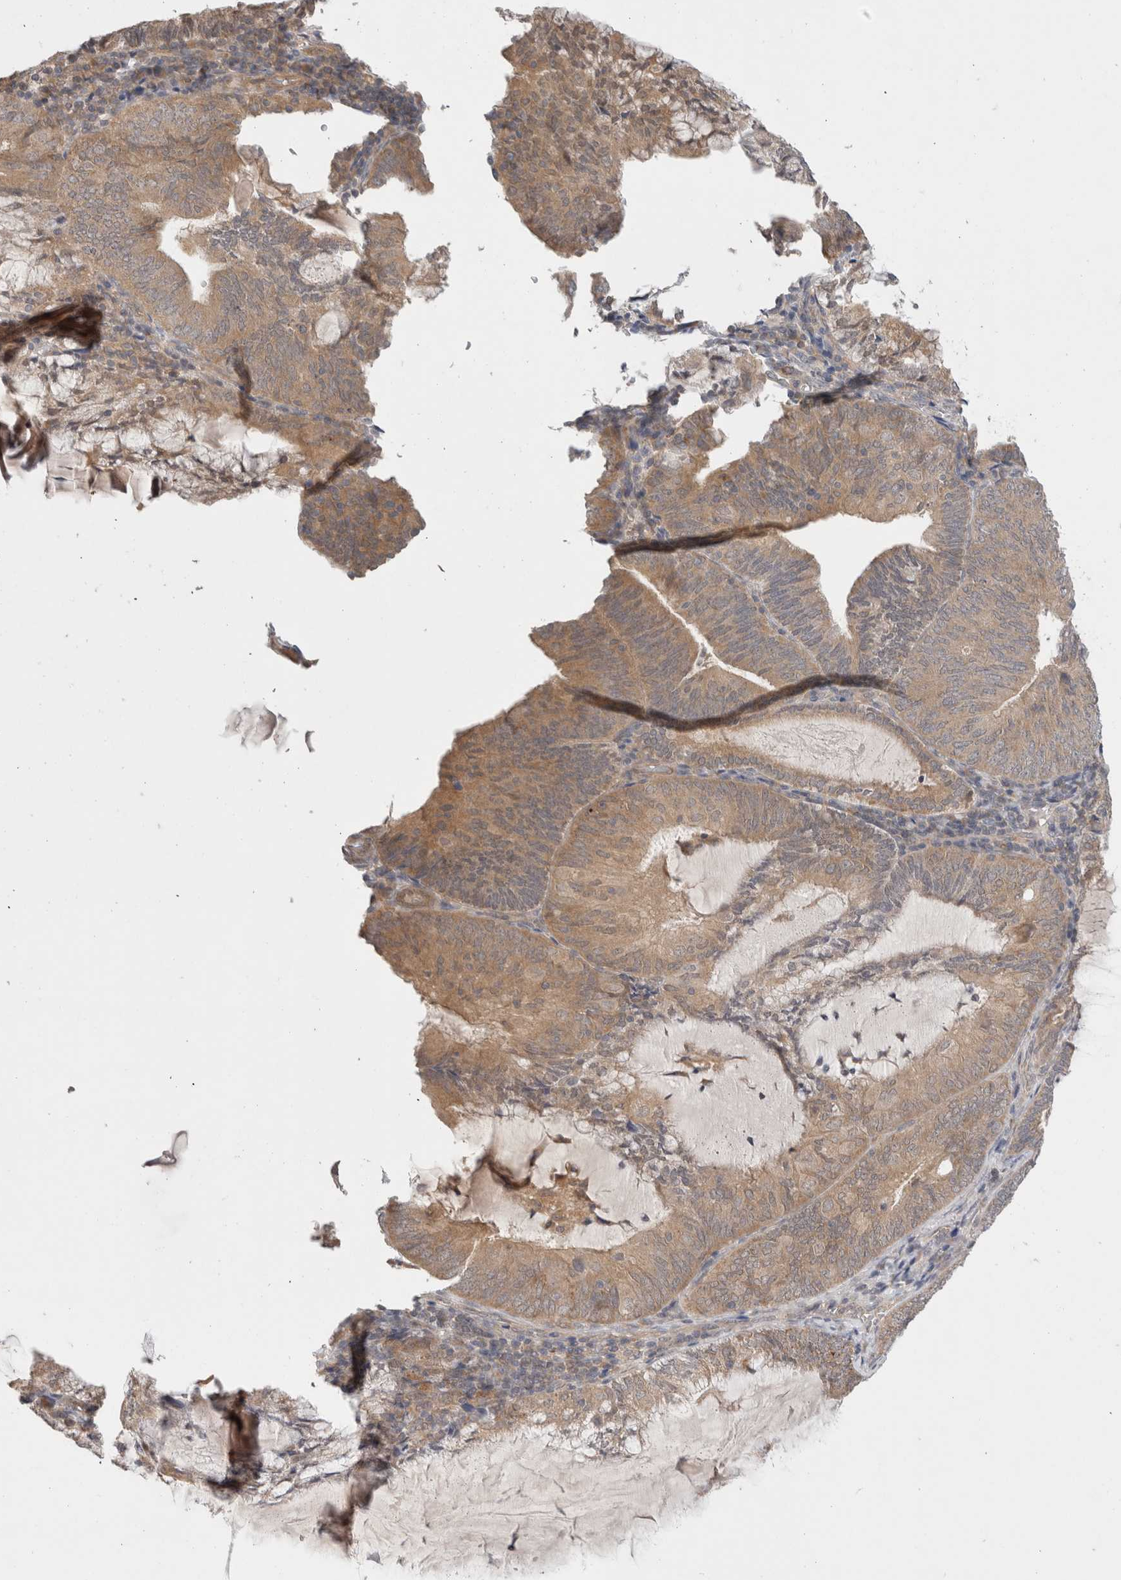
{"staining": {"intensity": "moderate", "quantity": ">75%", "location": "cytoplasmic/membranous"}, "tissue": "endometrial cancer", "cell_type": "Tumor cells", "image_type": "cancer", "snomed": [{"axis": "morphology", "description": "Adenocarcinoma, NOS"}, {"axis": "topography", "description": "Endometrium"}], "caption": "A brown stain labels moderate cytoplasmic/membranous expression of a protein in human endometrial adenocarcinoma tumor cells. The protein is stained brown, and the nuclei are stained in blue (DAB (3,3'-diaminobenzidine) IHC with brightfield microscopy, high magnification).", "gene": "SGK1", "patient": {"sex": "female", "age": 81}}